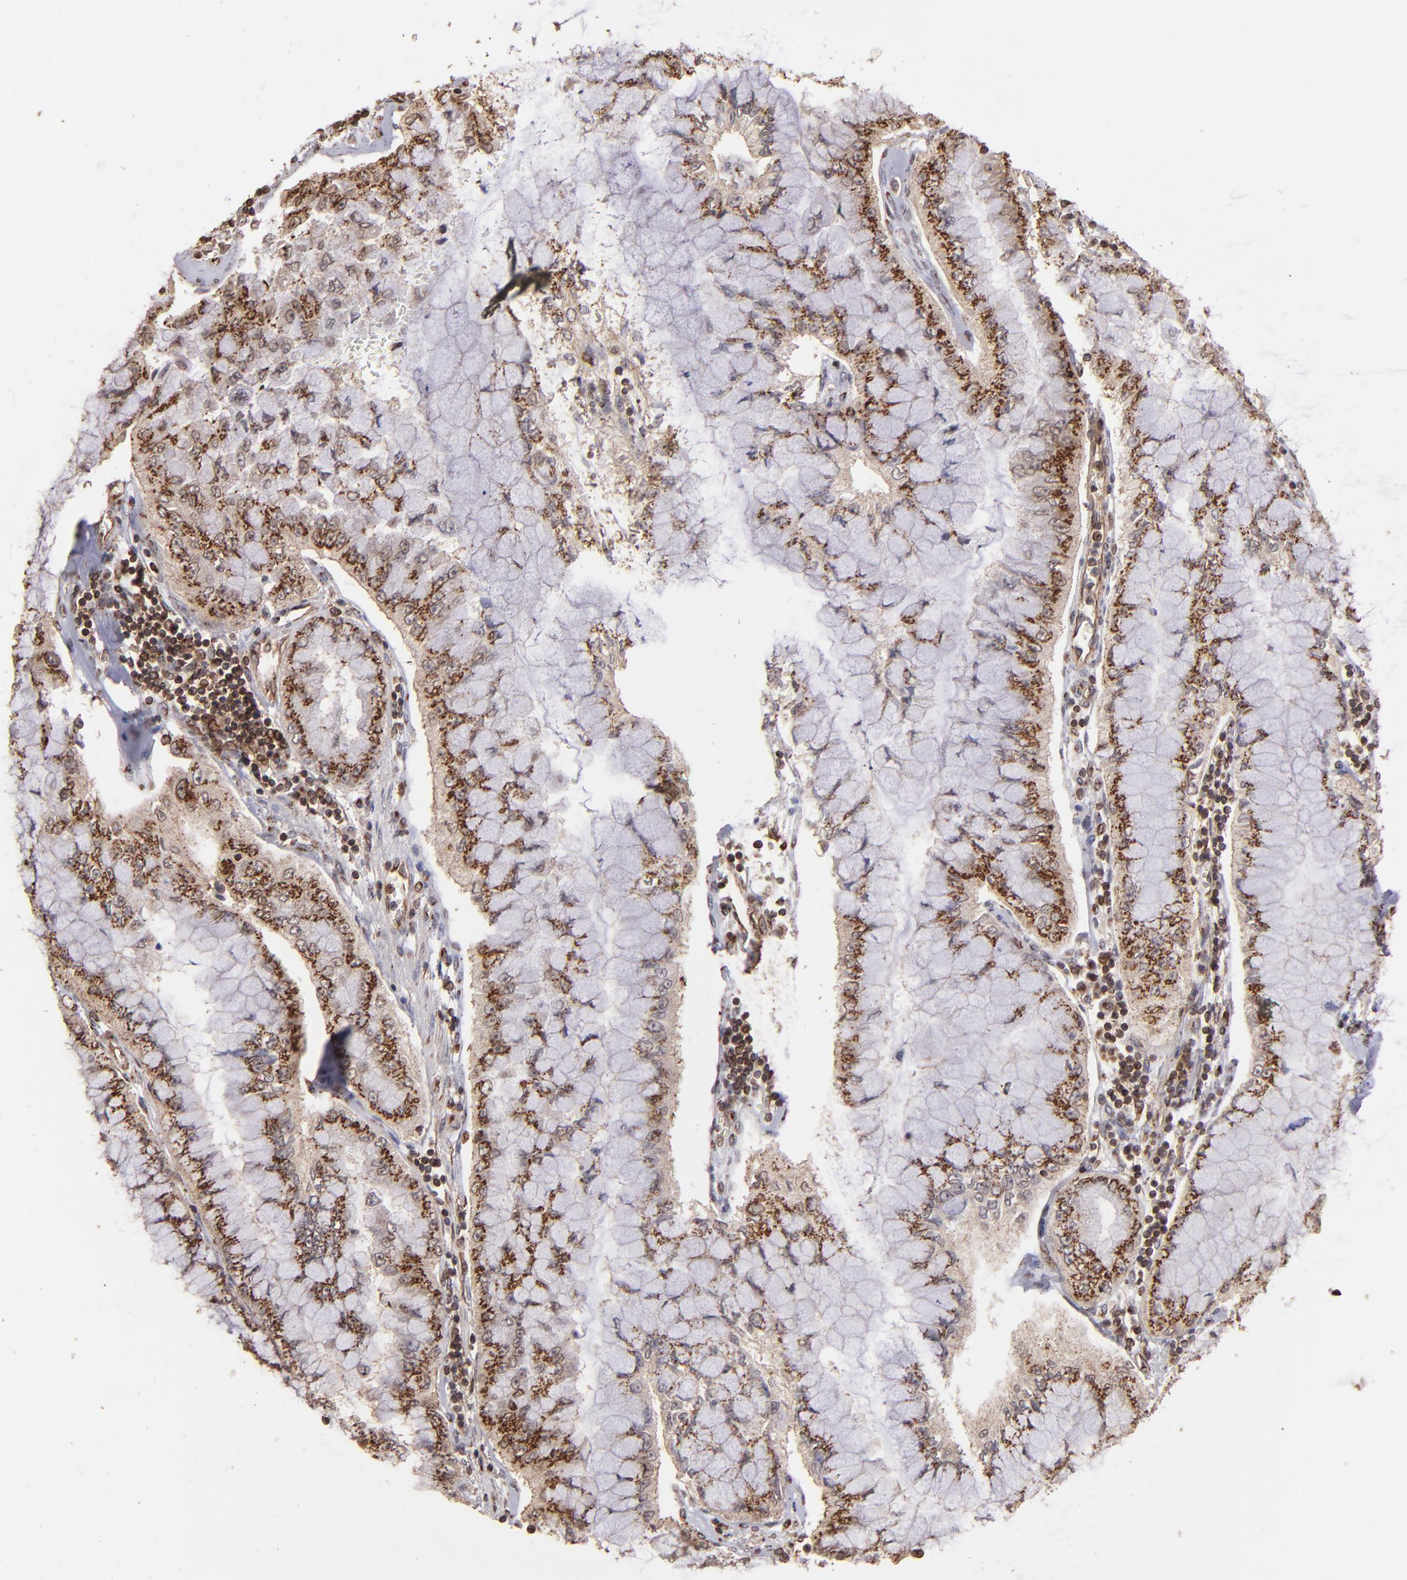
{"staining": {"intensity": "moderate", "quantity": ">75%", "location": "cytoplasmic/membranous"}, "tissue": "liver cancer", "cell_type": "Tumor cells", "image_type": "cancer", "snomed": [{"axis": "morphology", "description": "Cholangiocarcinoma"}, {"axis": "topography", "description": "Liver"}], "caption": "Moderate cytoplasmic/membranous protein expression is seen in approximately >75% of tumor cells in liver cancer.", "gene": "TRIP11", "patient": {"sex": "female", "age": 79}}